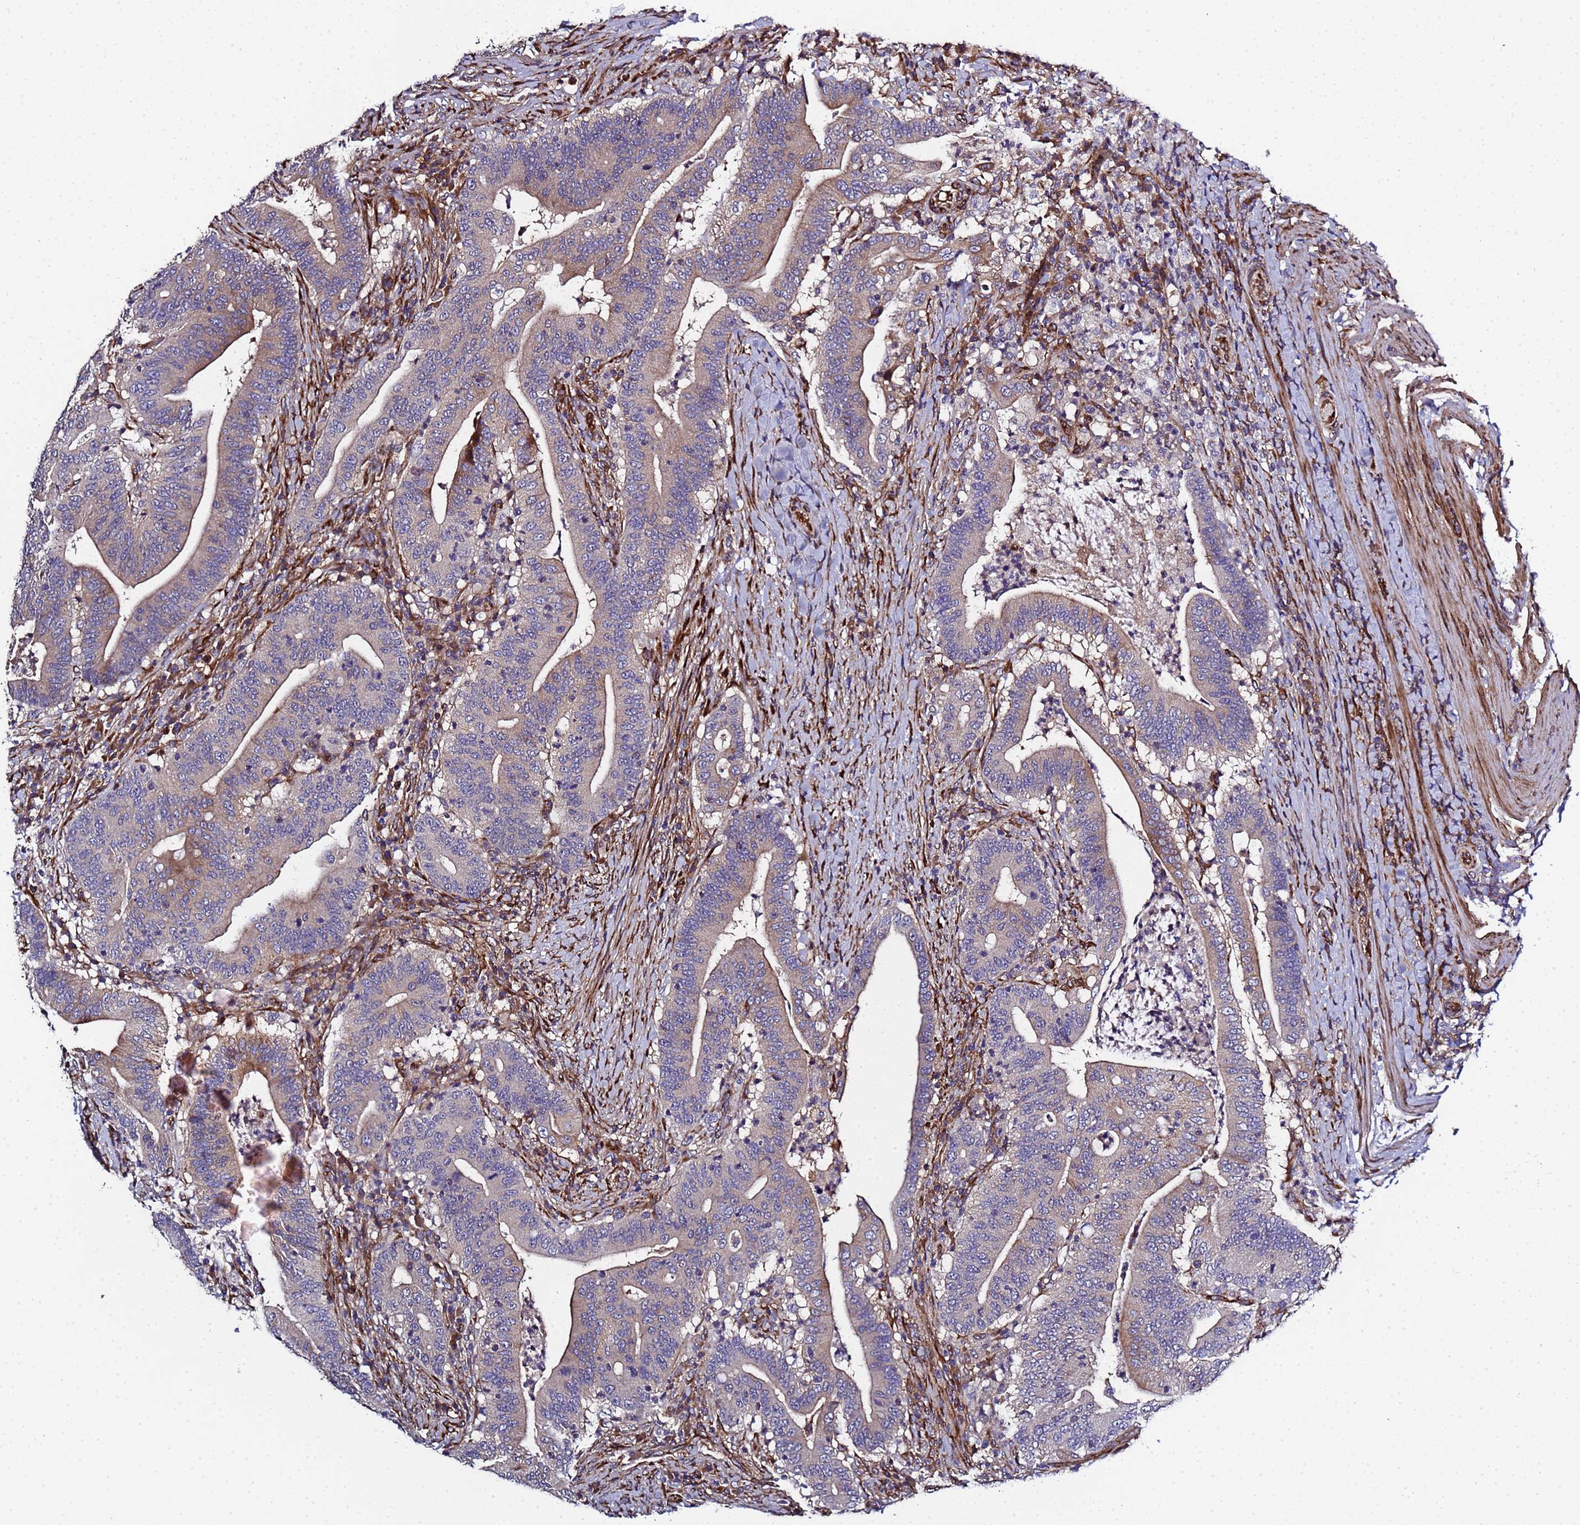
{"staining": {"intensity": "weak", "quantity": "25%-75%", "location": "cytoplasmic/membranous"}, "tissue": "colorectal cancer", "cell_type": "Tumor cells", "image_type": "cancer", "snomed": [{"axis": "morphology", "description": "Adenocarcinoma, NOS"}, {"axis": "topography", "description": "Colon"}], "caption": "The image reveals immunohistochemical staining of colorectal adenocarcinoma. There is weak cytoplasmic/membranous staining is appreciated in approximately 25%-75% of tumor cells.", "gene": "MOCS1", "patient": {"sex": "female", "age": 66}}